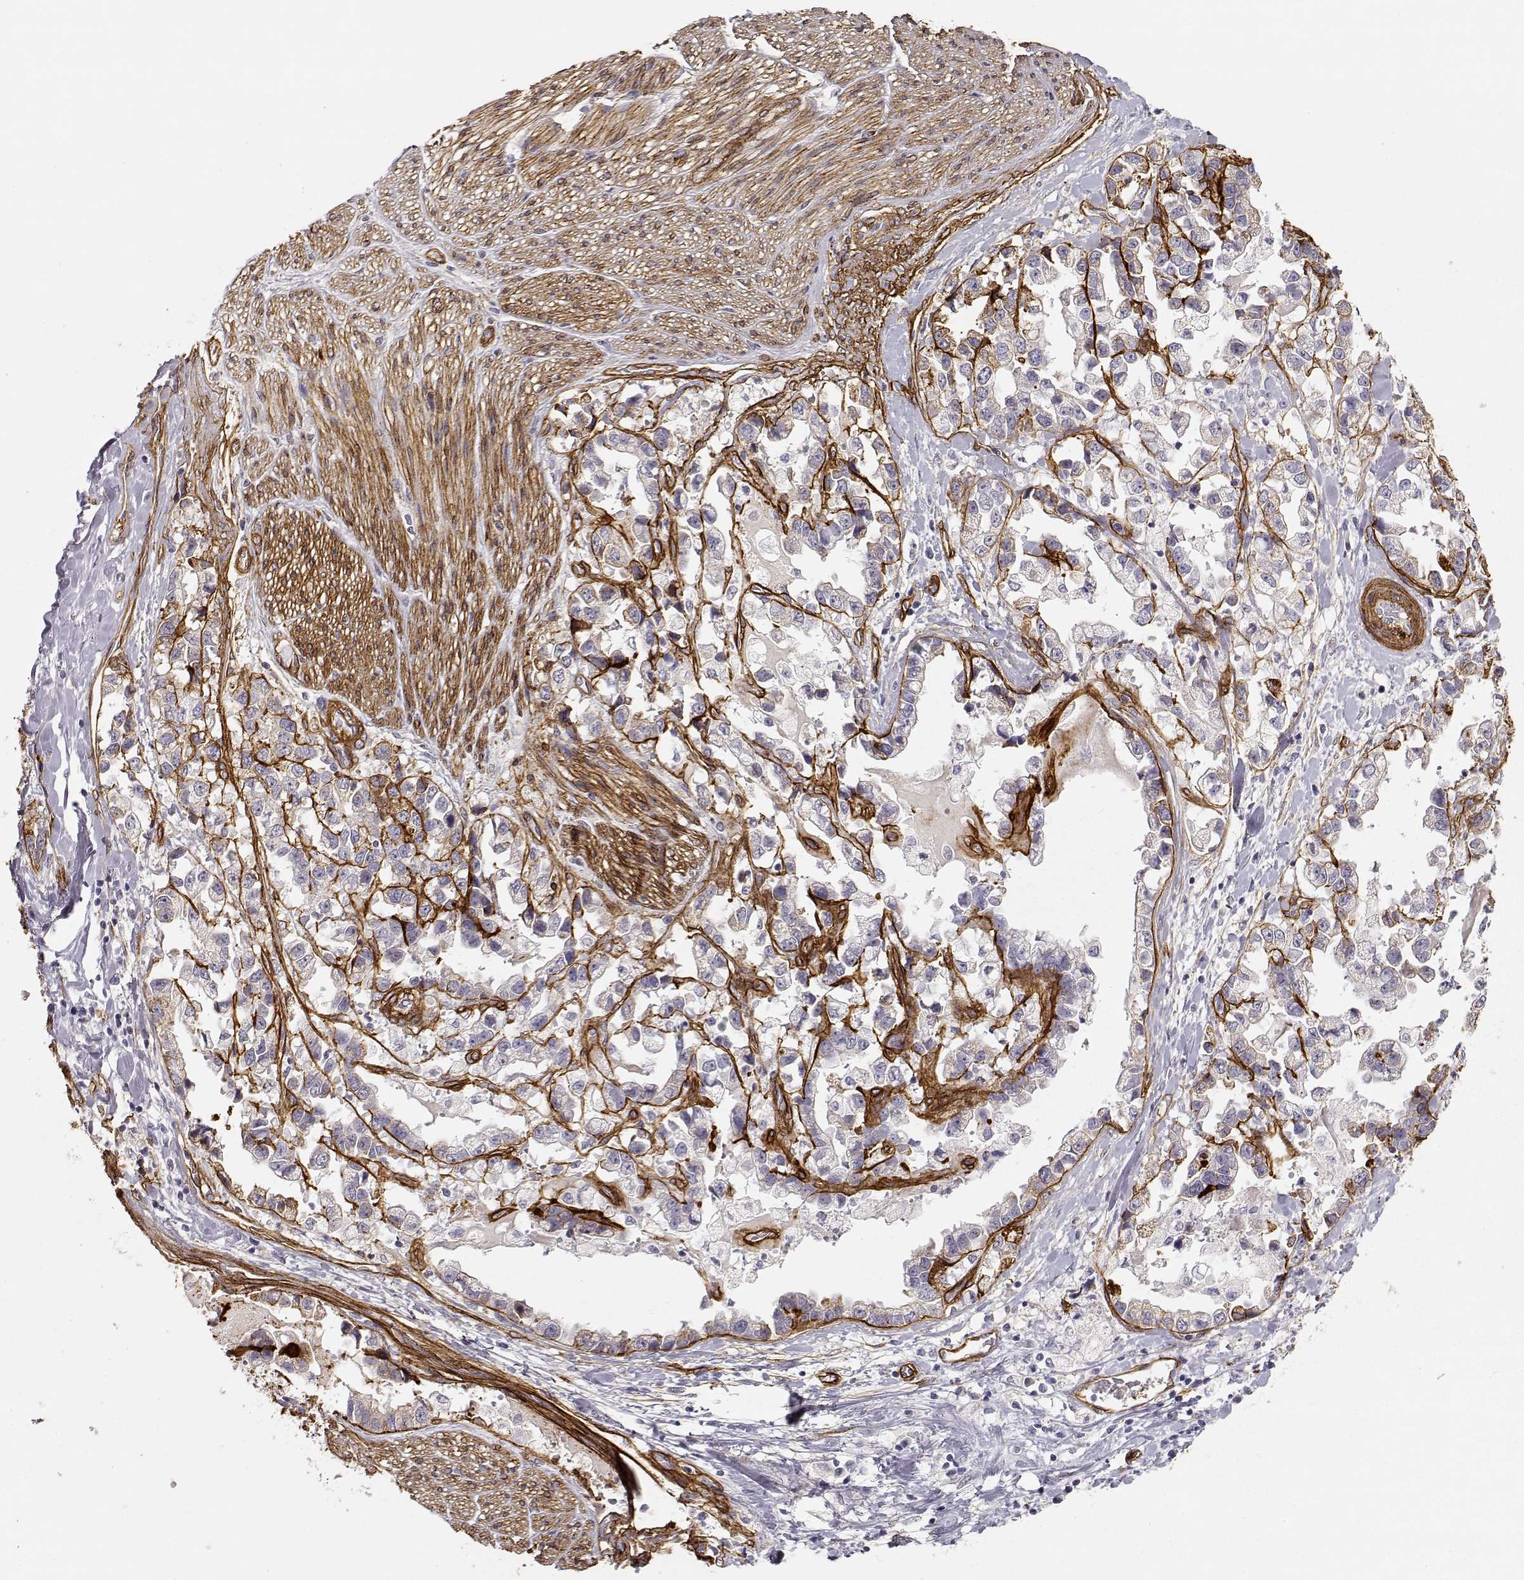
{"staining": {"intensity": "negative", "quantity": "none", "location": "none"}, "tissue": "stomach cancer", "cell_type": "Tumor cells", "image_type": "cancer", "snomed": [{"axis": "morphology", "description": "Adenocarcinoma, NOS"}, {"axis": "topography", "description": "Stomach"}], "caption": "Tumor cells are negative for protein expression in human stomach cancer.", "gene": "LAMC1", "patient": {"sex": "male", "age": 59}}